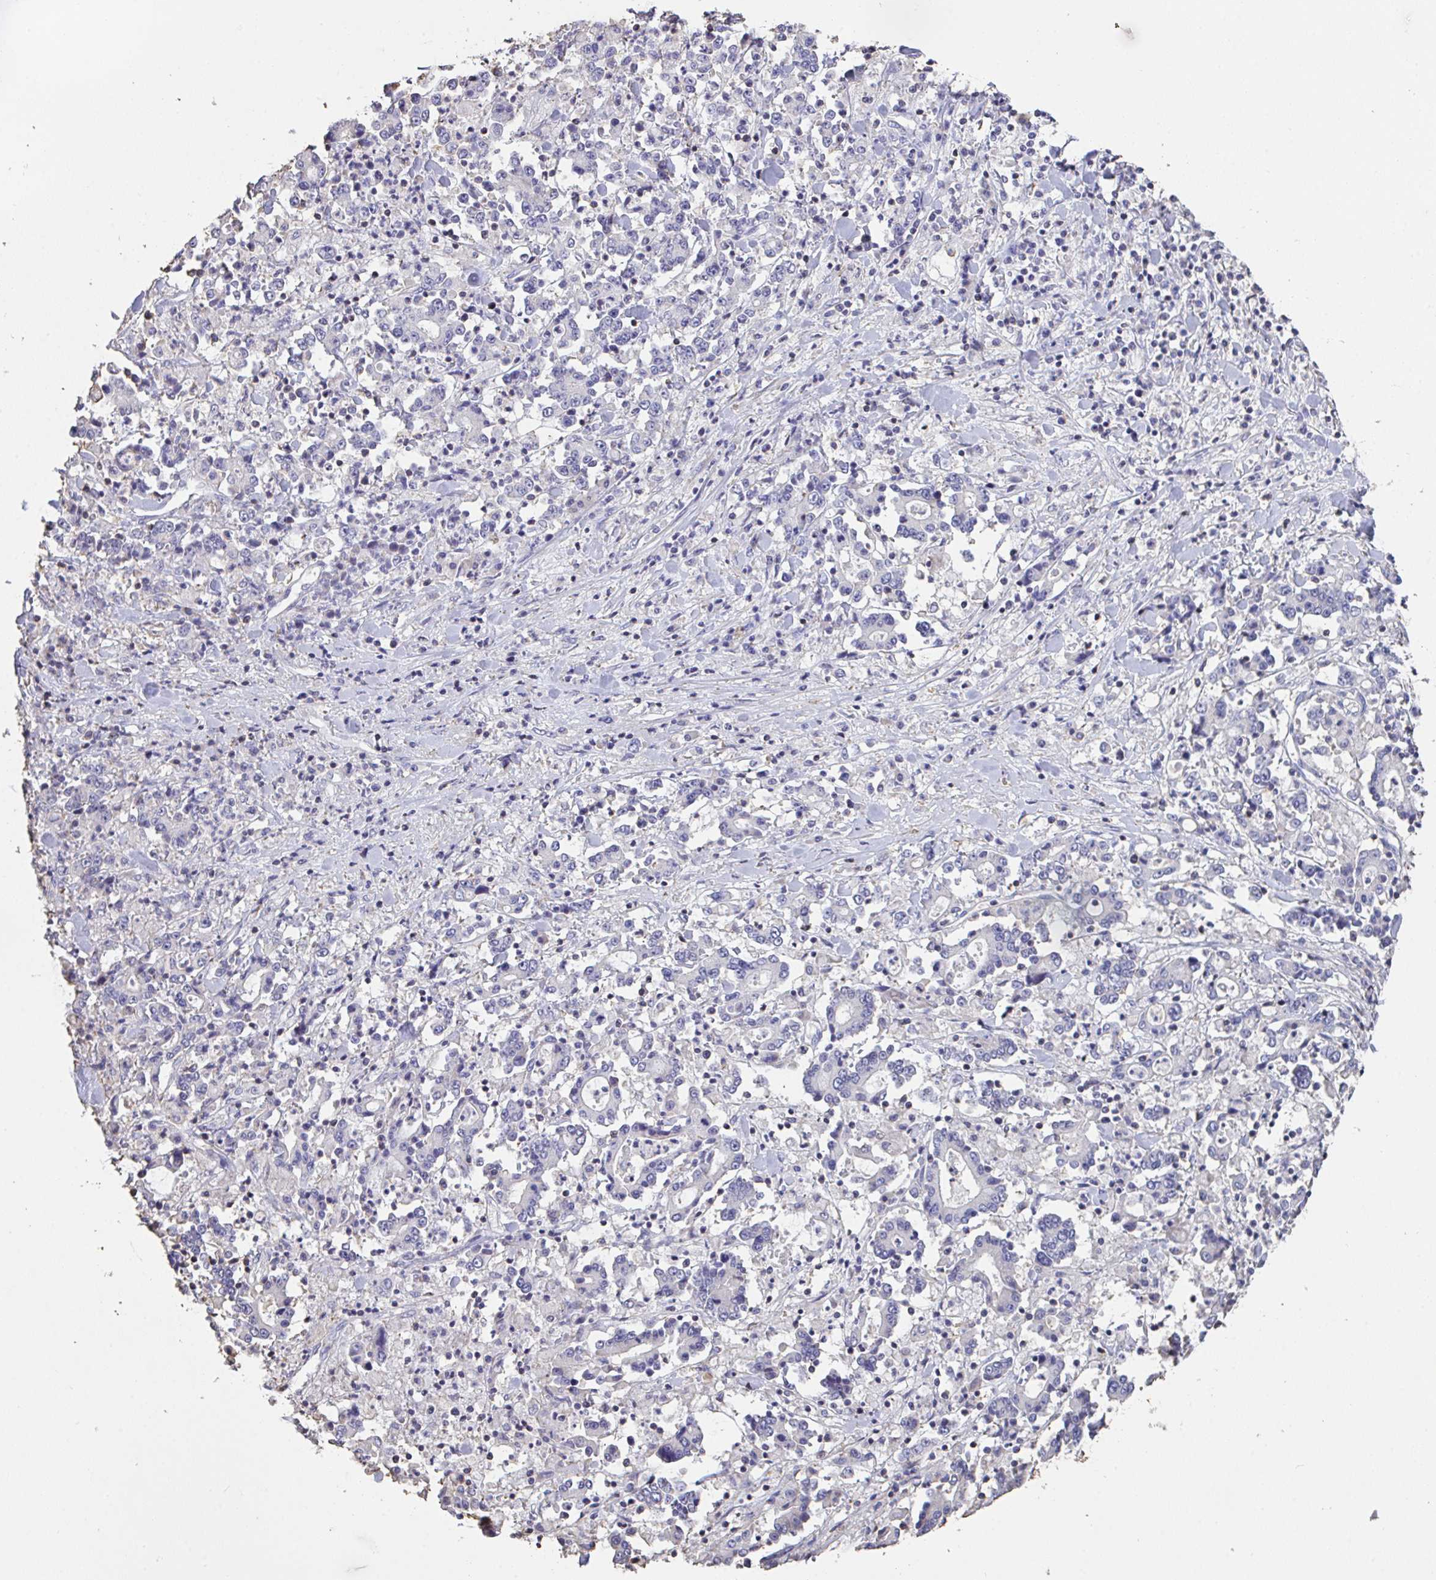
{"staining": {"intensity": "negative", "quantity": "none", "location": "none"}, "tissue": "stomach cancer", "cell_type": "Tumor cells", "image_type": "cancer", "snomed": [{"axis": "morphology", "description": "Adenocarcinoma, NOS"}, {"axis": "topography", "description": "Stomach, upper"}], "caption": "Micrograph shows no protein expression in tumor cells of adenocarcinoma (stomach) tissue.", "gene": "IL23R", "patient": {"sex": "male", "age": 68}}